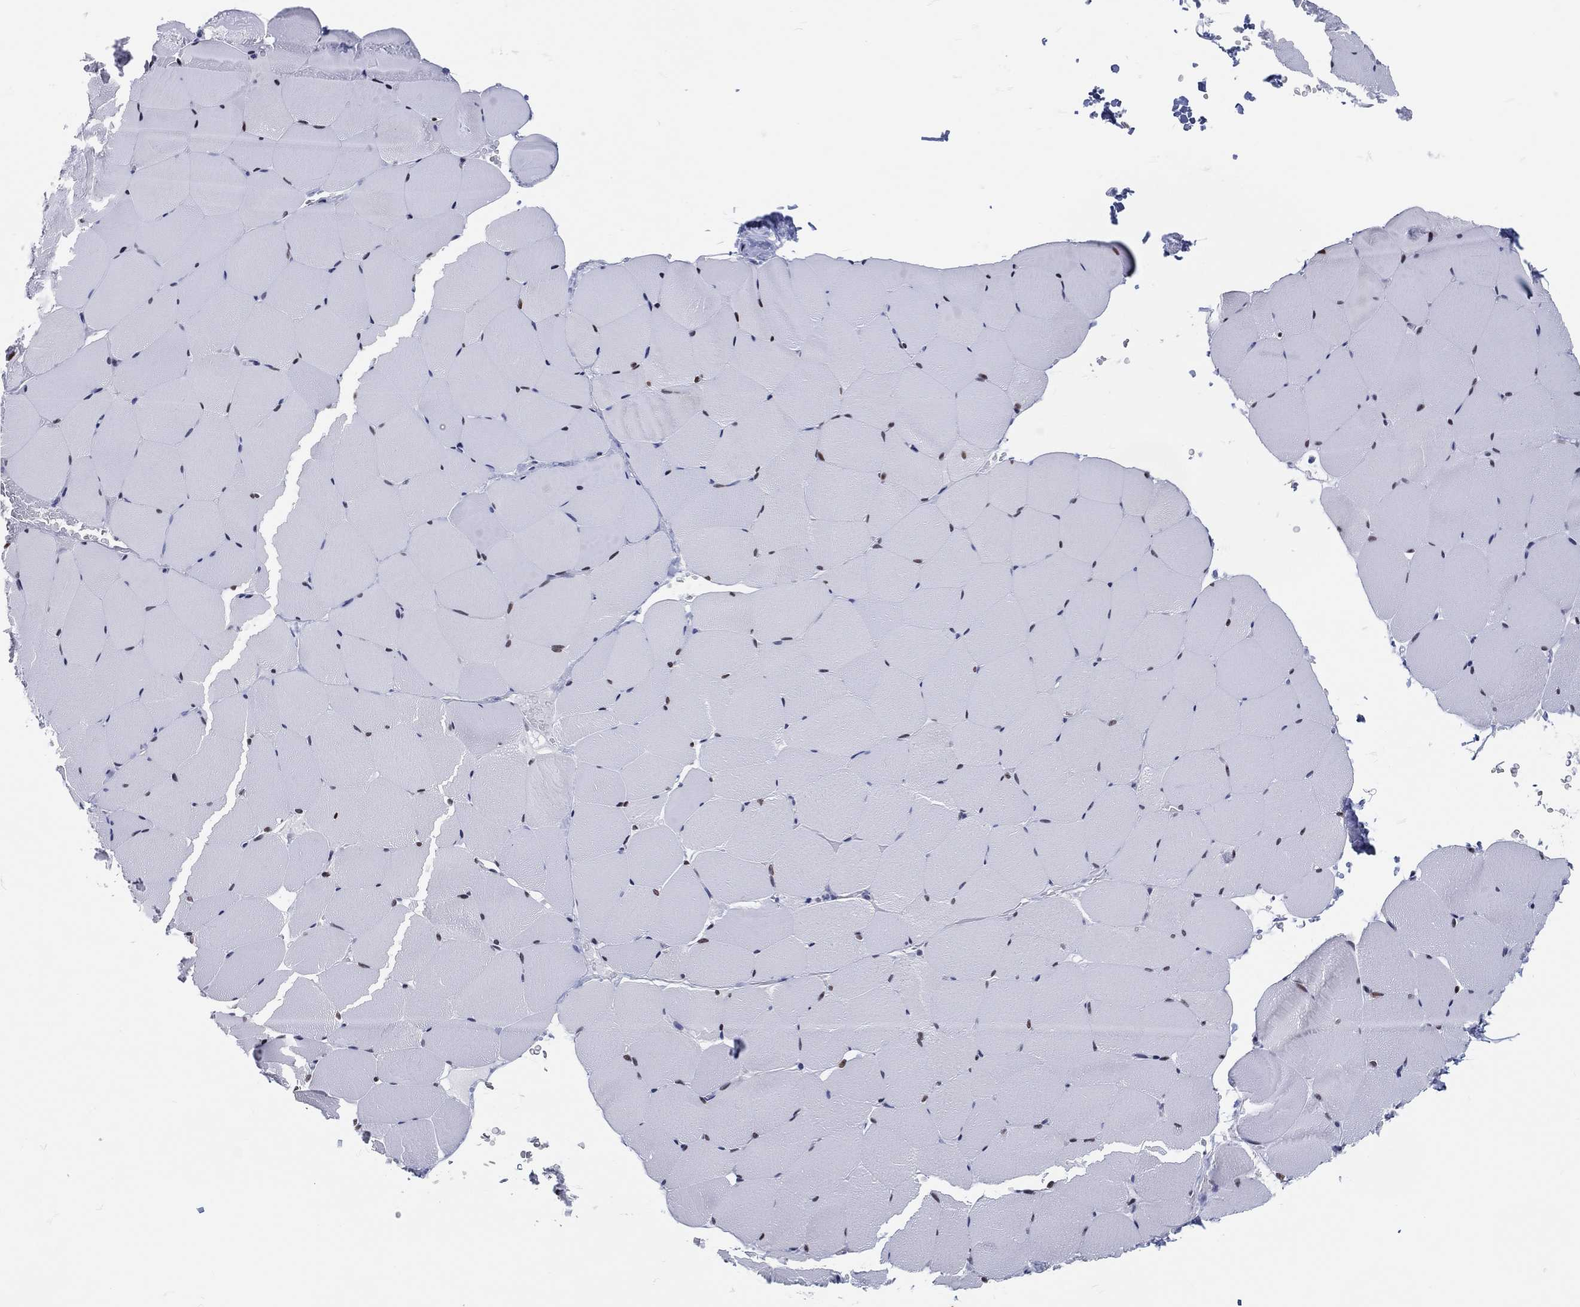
{"staining": {"intensity": "negative", "quantity": "none", "location": "none"}, "tissue": "skeletal muscle", "cell_type": "Myocytes", "image_type": "normal", "snomed": [{"axis": "morphology", "description": "Normal tissue, NOS"}, {"axis": "topography", "description": "Skeletal muscle"}], "caption": "A high-resolution micrograph shows immunohistochemistry staining of unremarkable skeletal muscle, which displays no significant staining in myocytes. (DAB immunohistochemistry visualized using brightfield microscopy, high magnification).", "gene": "MAPK8IP1", "patient": {"sex": "female", "age": 37}}